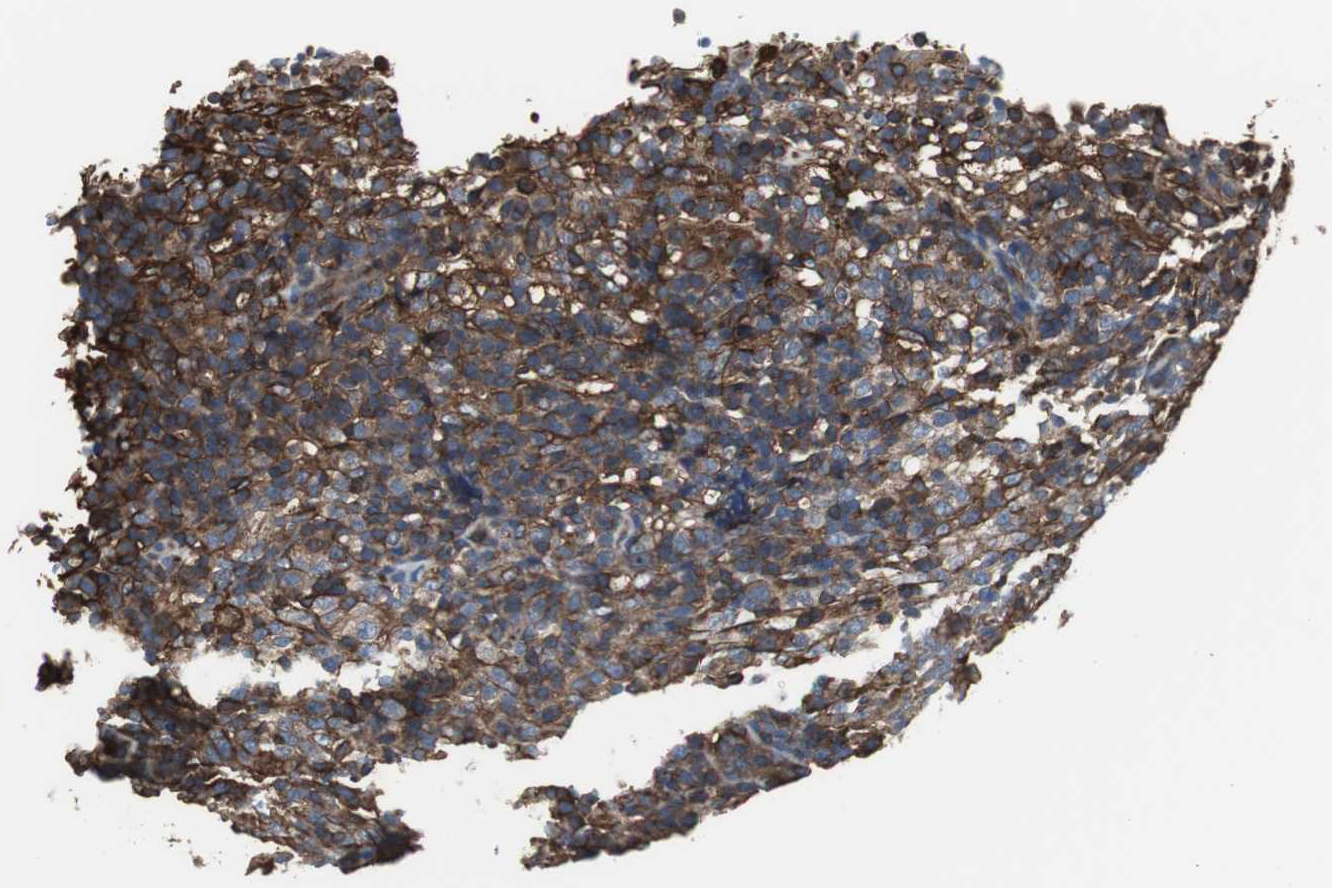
{"staining": {"intensity": "strong", "quantity": ">75%", "location": "cytoplasmic/membranous"}, "tissue": "lymphoma", "cell_type": "Tumor cells", "image_type": "cancer", "snomed": [{"axis": "morphology", "description": "Malignant lymphoma, non-Hodgkin's type, High grade"}, {"axis": "topography", "description": "Lymph node"}], "caption": "Lymphoma stained for a protein (brown) shows strong cytoplasmic/membranous positive staining in about >75% of tumor cells.", "gene": "ACTN1", "patient": {"sex": "female", "age": 76}}